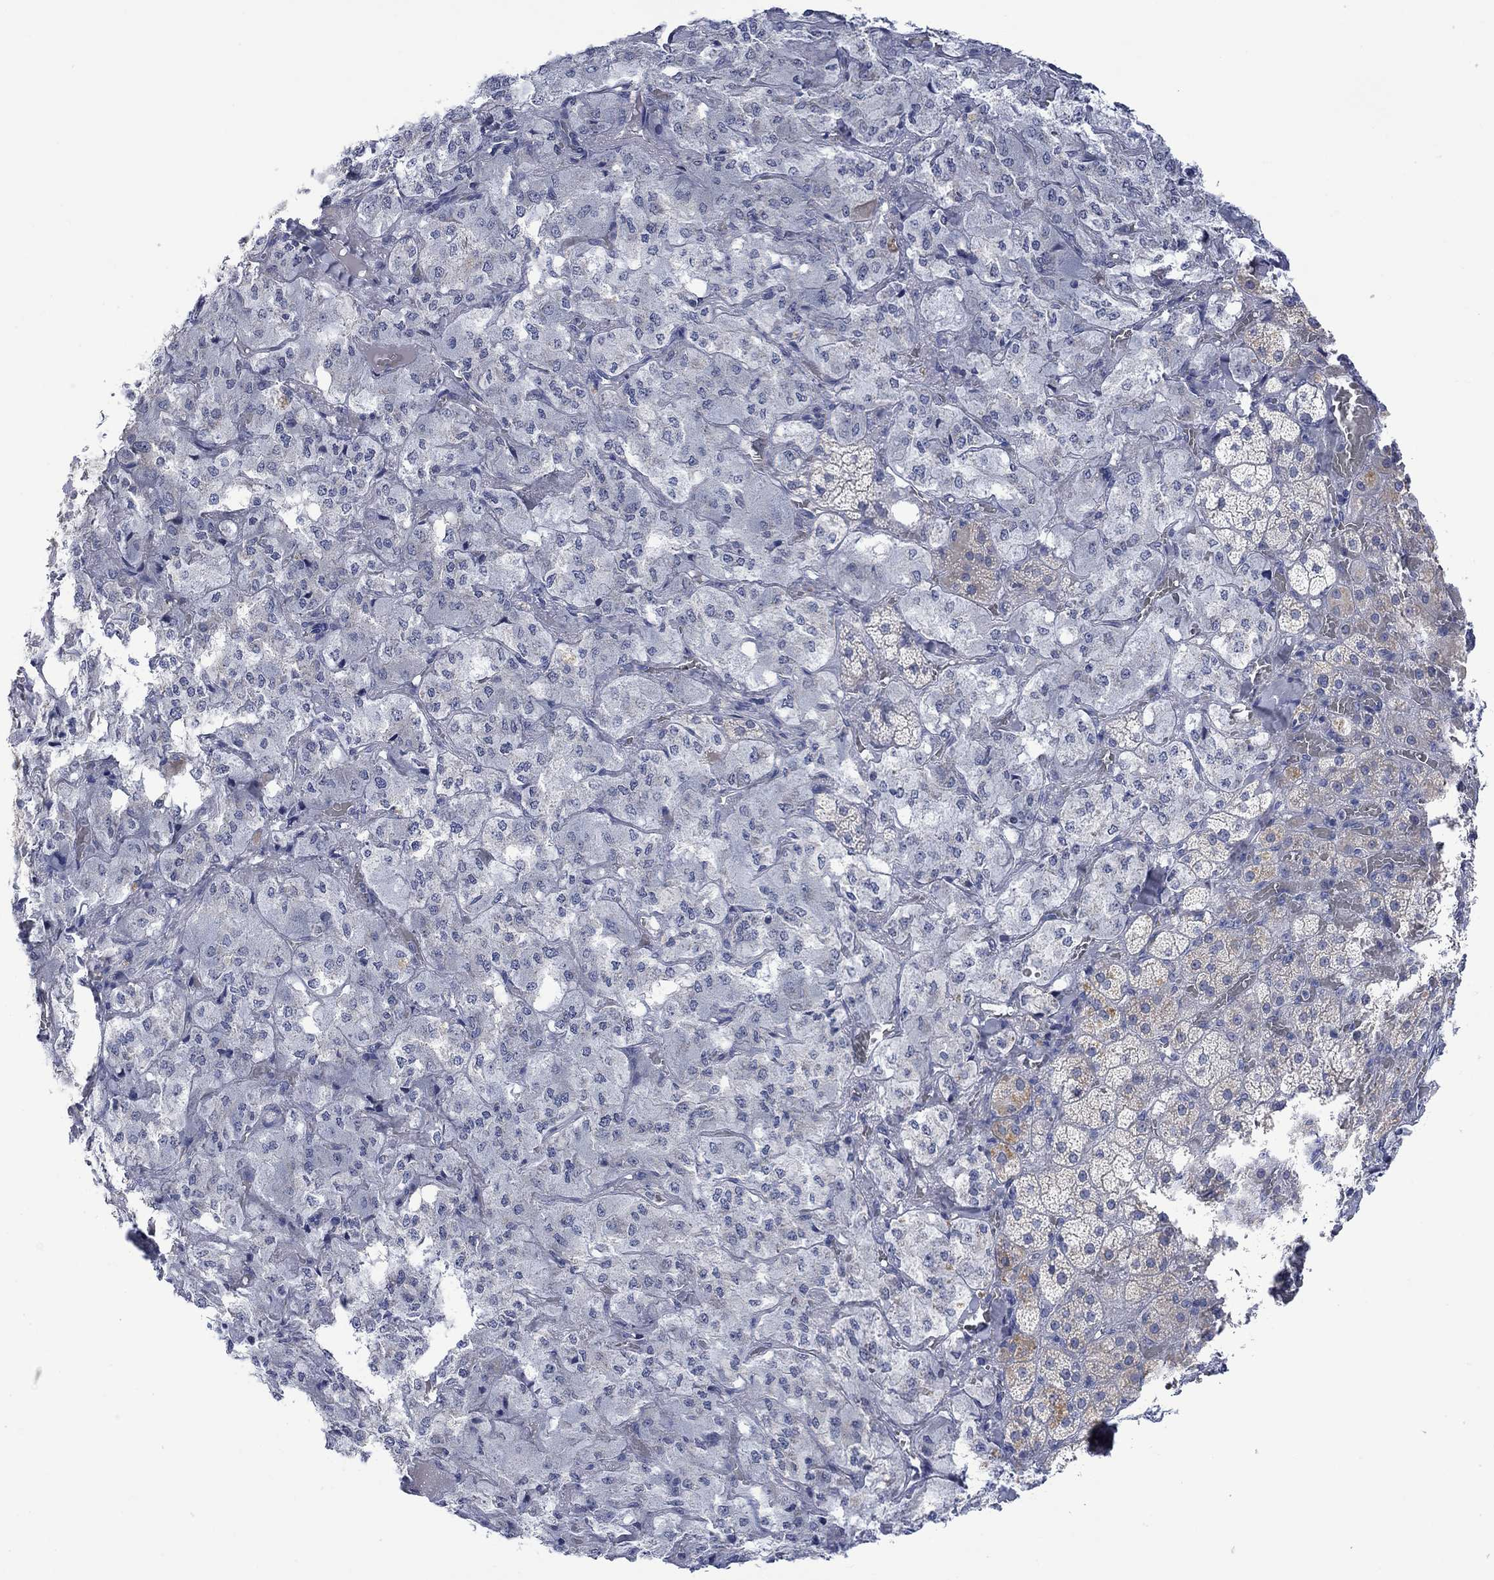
{"staining": {"intensity": "weak", "quantity": "<25%", "location": "cytoplasmic/membranous"}, "tissue": "adrenal gland", "cell_type": "Glandular cells", "image_type": "normal", "snomed": [{"axis": "morphology", "description": "Normal tissue, NOS"}, {"axis": "topography", "description": "Adrenal gland"}], "caption": "The micrograph exhibits no significant staining in glandular cells of adrenal gland. The staining is performed using DAB brown chromogen with nuclei counter-stained in using hematoxylin.", "gene": "DCX", "patient": {"sex": "male", "age": 57}}